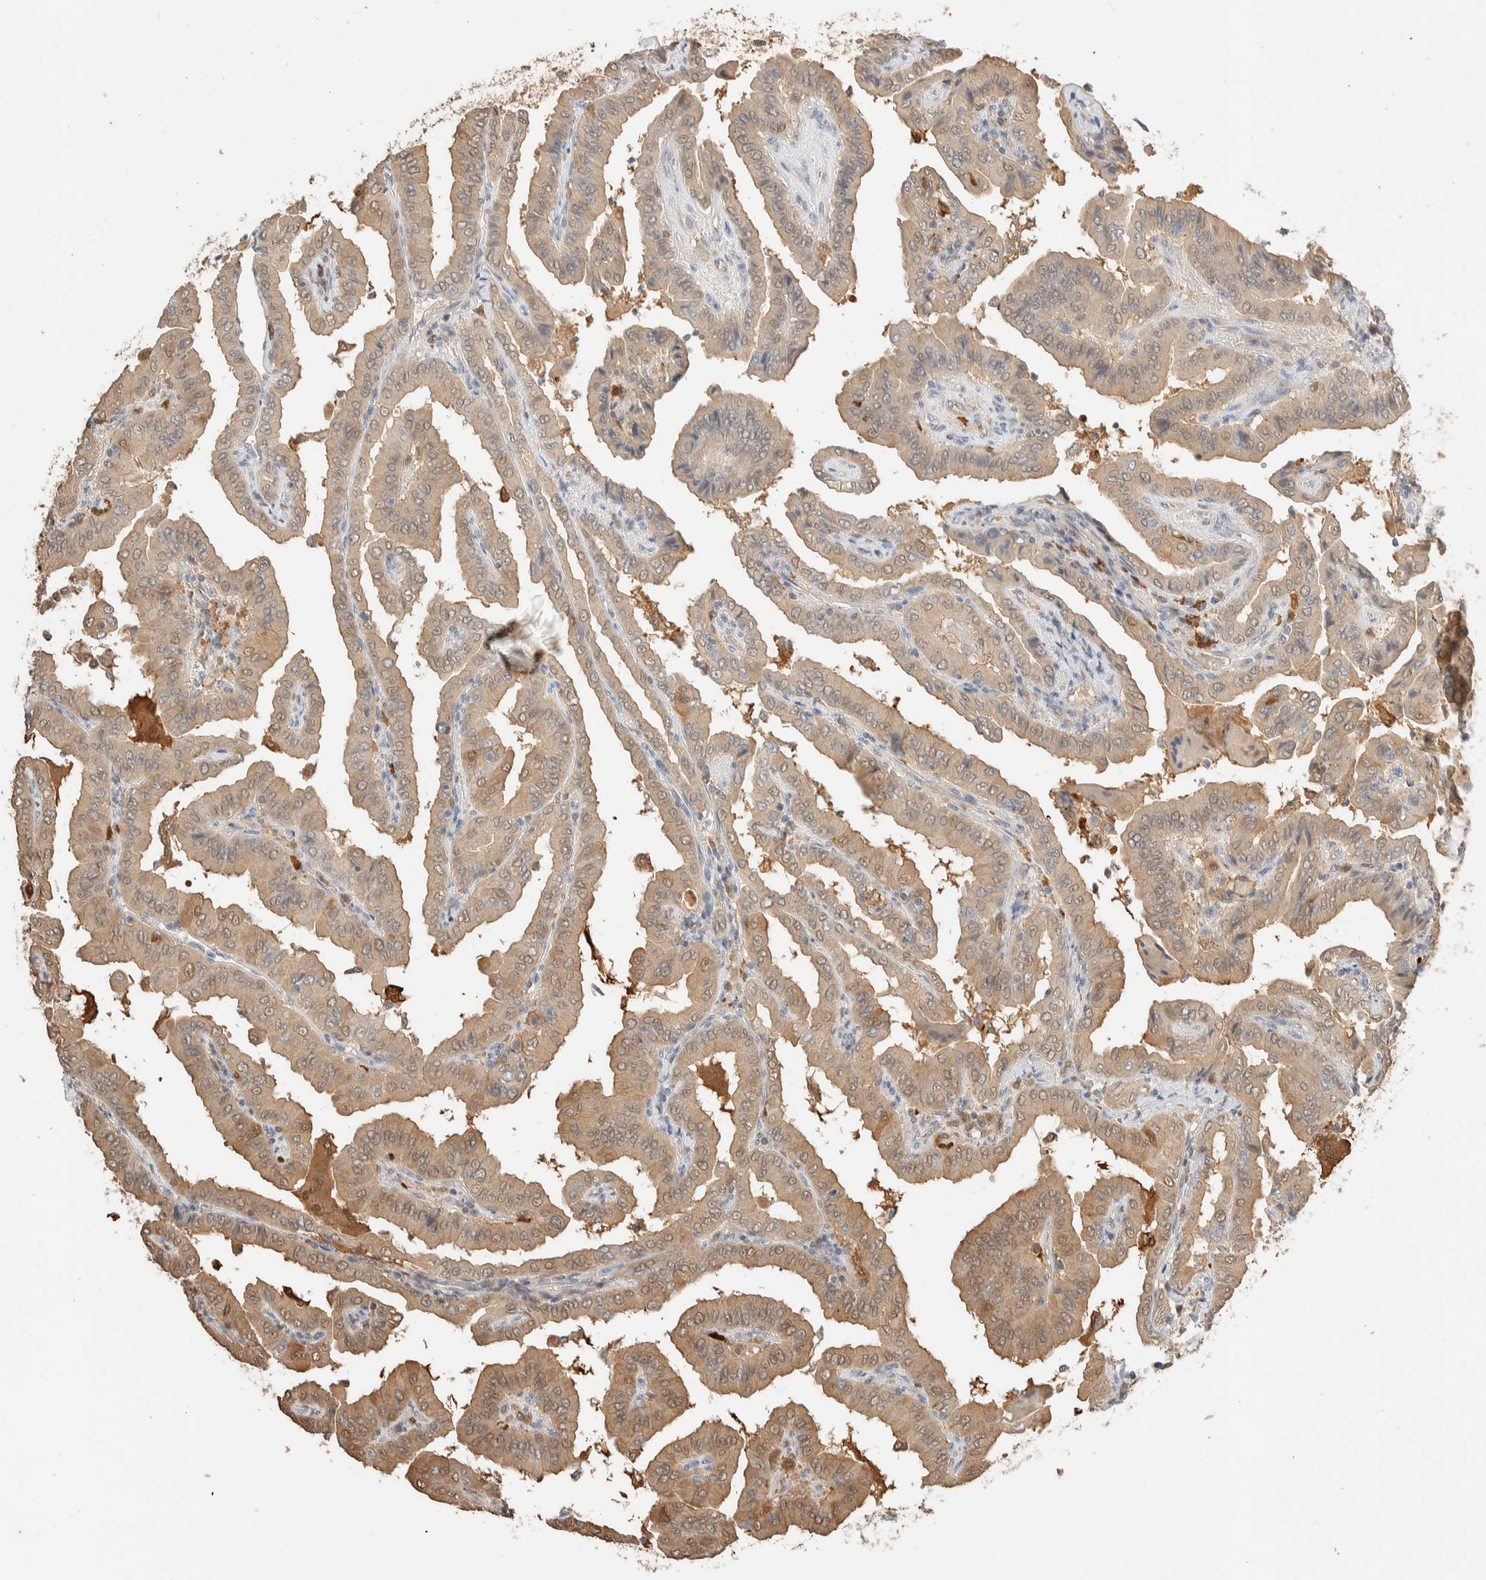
{"staining": {"intensity": "weak", "quantity": ">75%", "location": "cytoplasmic/membranous,nuclear"}, "tissue": "thyroid cancer", "cell_type": "Tumor cells", "image_type": "cancer", "snomed": [{"axis": "morphology", "description": "Papillary adenocarcinoma, NOS"}, {"axis": "topography", "description": "Thyroid gland"}], "caption": "Weak cytoplasmic/membranous and nuclear protein positivity is identified in about >75% of tumor cells in thyroid cancer. The staining was performed using DAB (3,3'-diaminobenzidine) to visualize the protein expression in brown, while the nuclei were stained in blue with hematoxylin (Magnification: 20x).", "gene": "SETD4", "patient": {"sex": "male", "age": 33}}